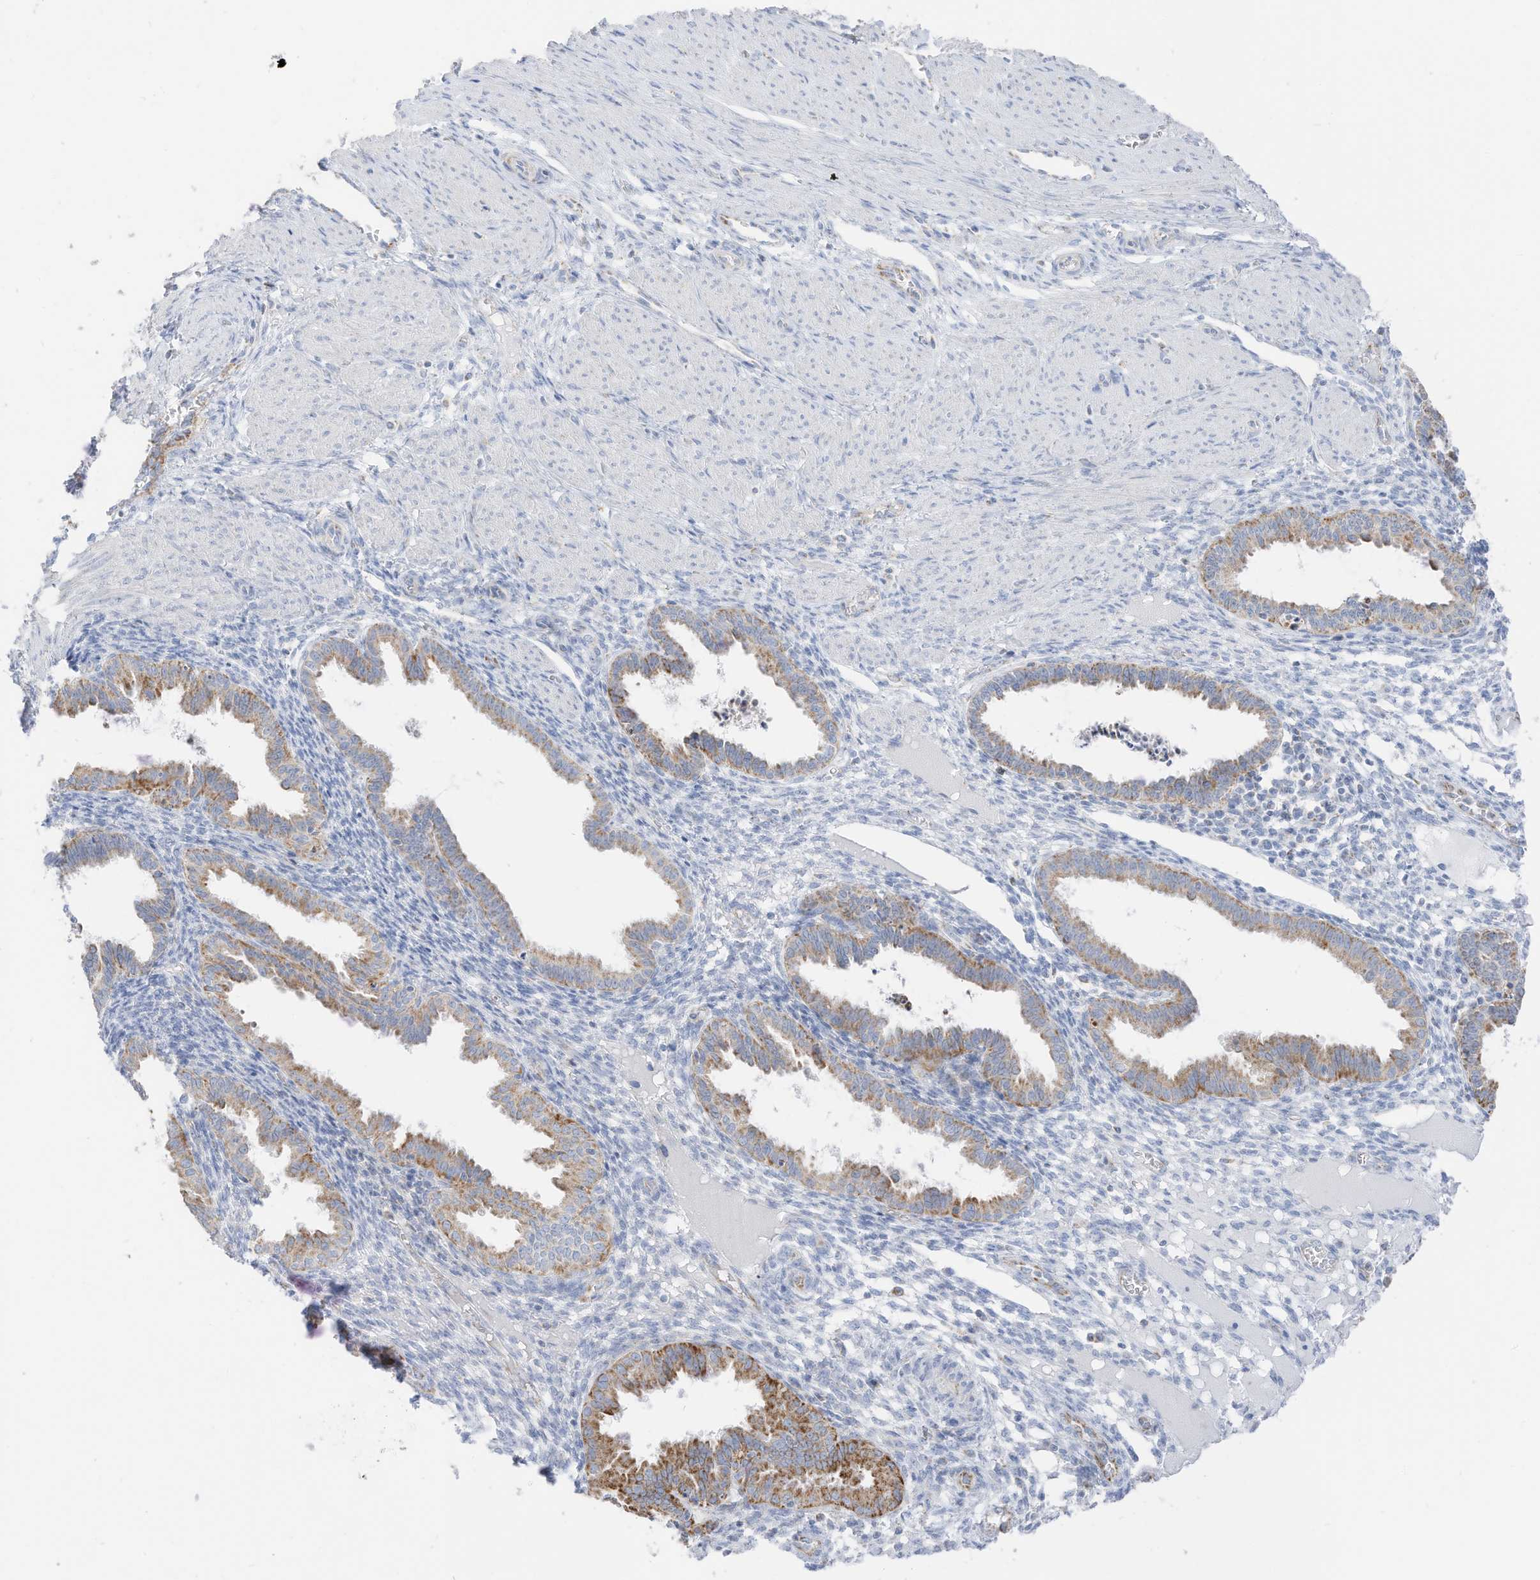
{"staining": {"intensity": "negative", "quantity": "none", "location": "none"}, "tissue": "endometrium", "cell_type": "Cells in endometrial stroma", "image_type": "normal", "snomed": [{"axis": "morphology", "description": "Normal tissue, NOS"}, {"axis": "topography", "description": "Endometrium"}], "caption": "DAB (3,3'-diaminobenzidine) immunohistochemical staining of unremarkable endometrium reveals no significant staining in cells in endometrial stroma.", "gene": "ETHE1", "patient": {"sex": "female", "age": 33}}